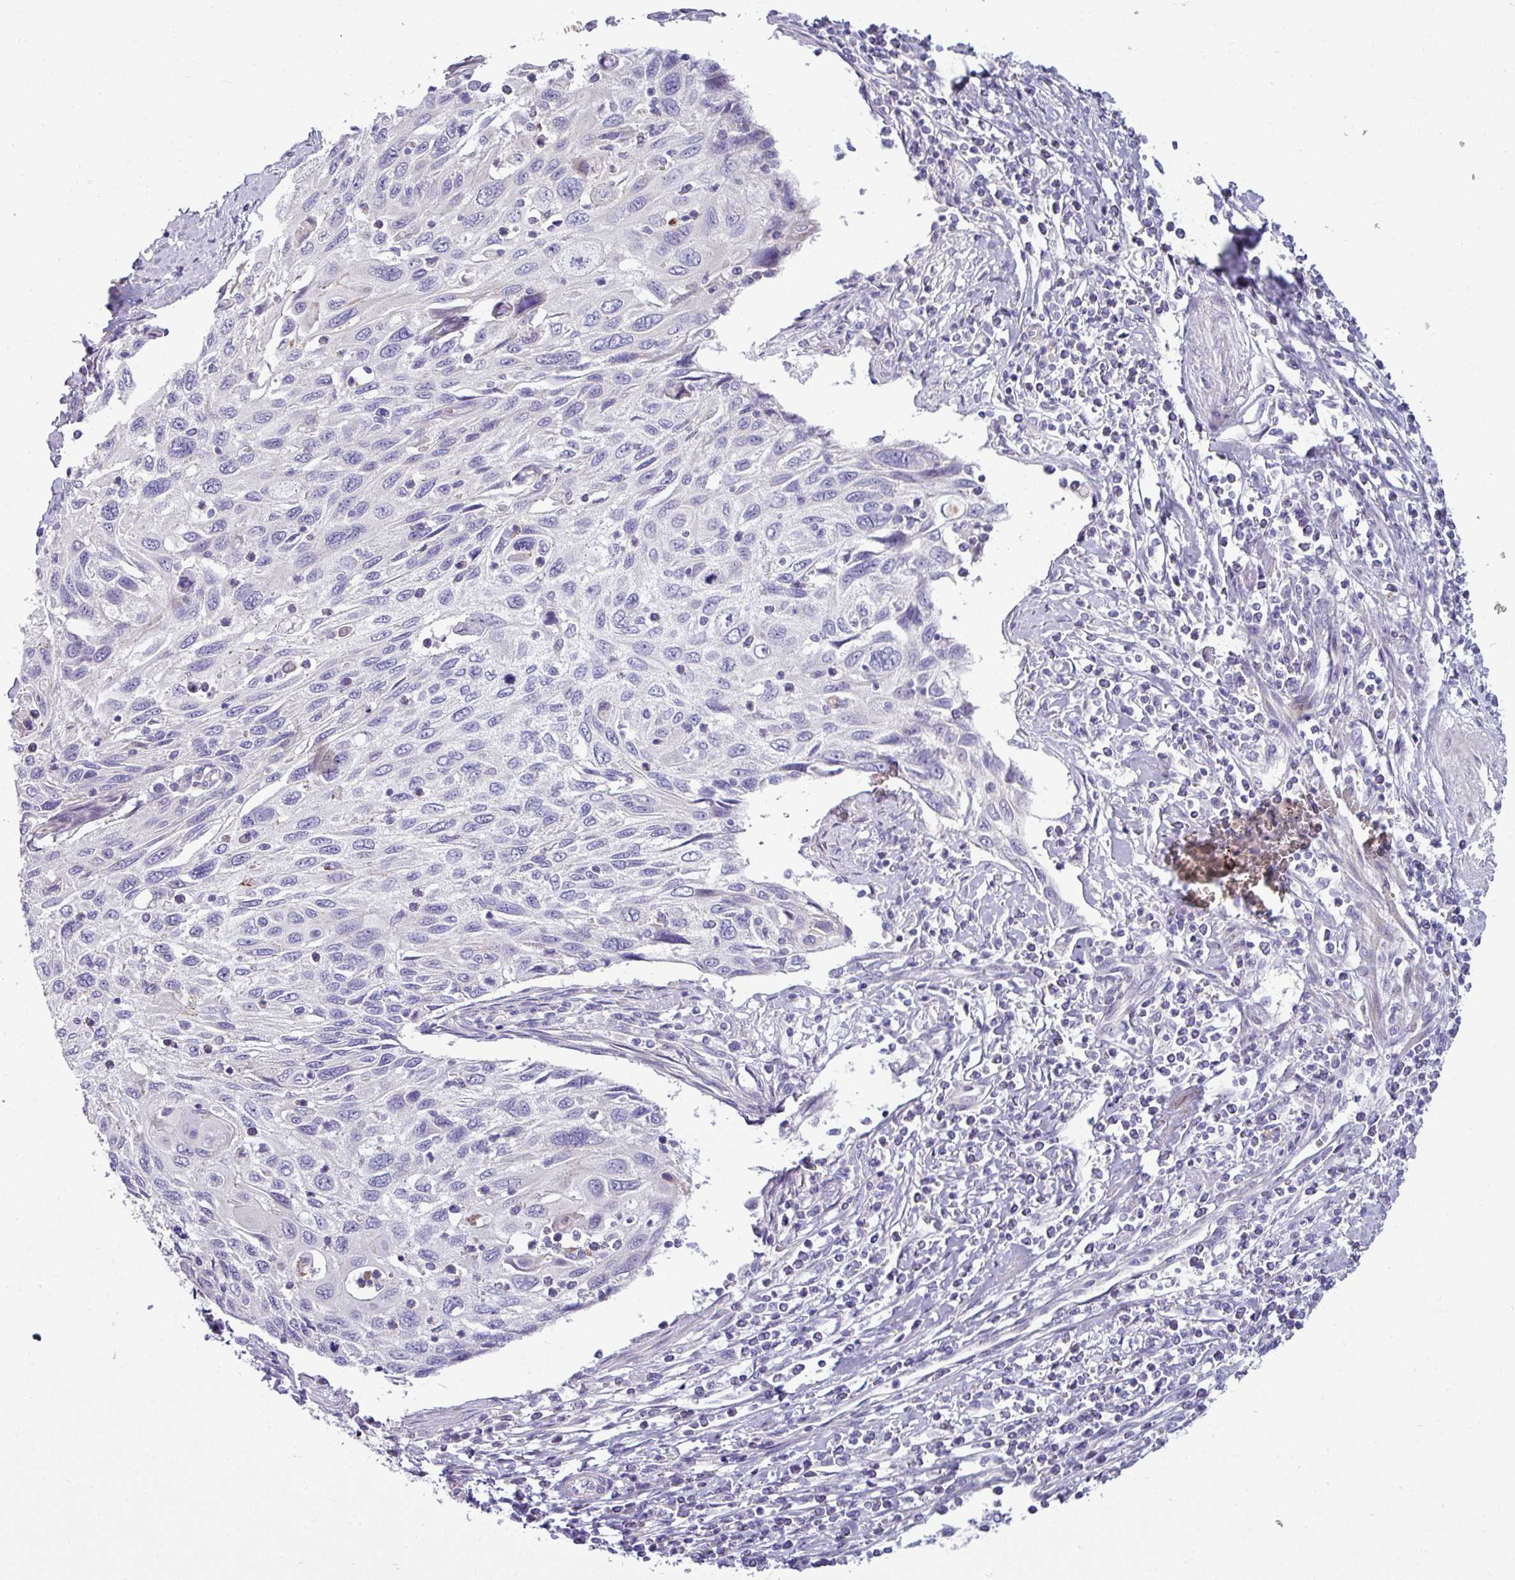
{"staining": {"intensity": "negative", "quantity": "none", "location": "none"}, "tissue": "cervical cancer", "cell_type": "Tumor cells", "image_type": "cancer", "snomed": [{"axis": "morphology", "description": "Squamous cell carcinoma, NOS"}, {"axis": "topography", "description": "Cervix"}], "caption": "DAB (3,3'-diaminobenzidine) immunohistochemical staining of human cervical cancer demonstrates no significant expression in tumor cells.", "gene": "ACAP3", "patient": {"sex": "female", "age": 70}}